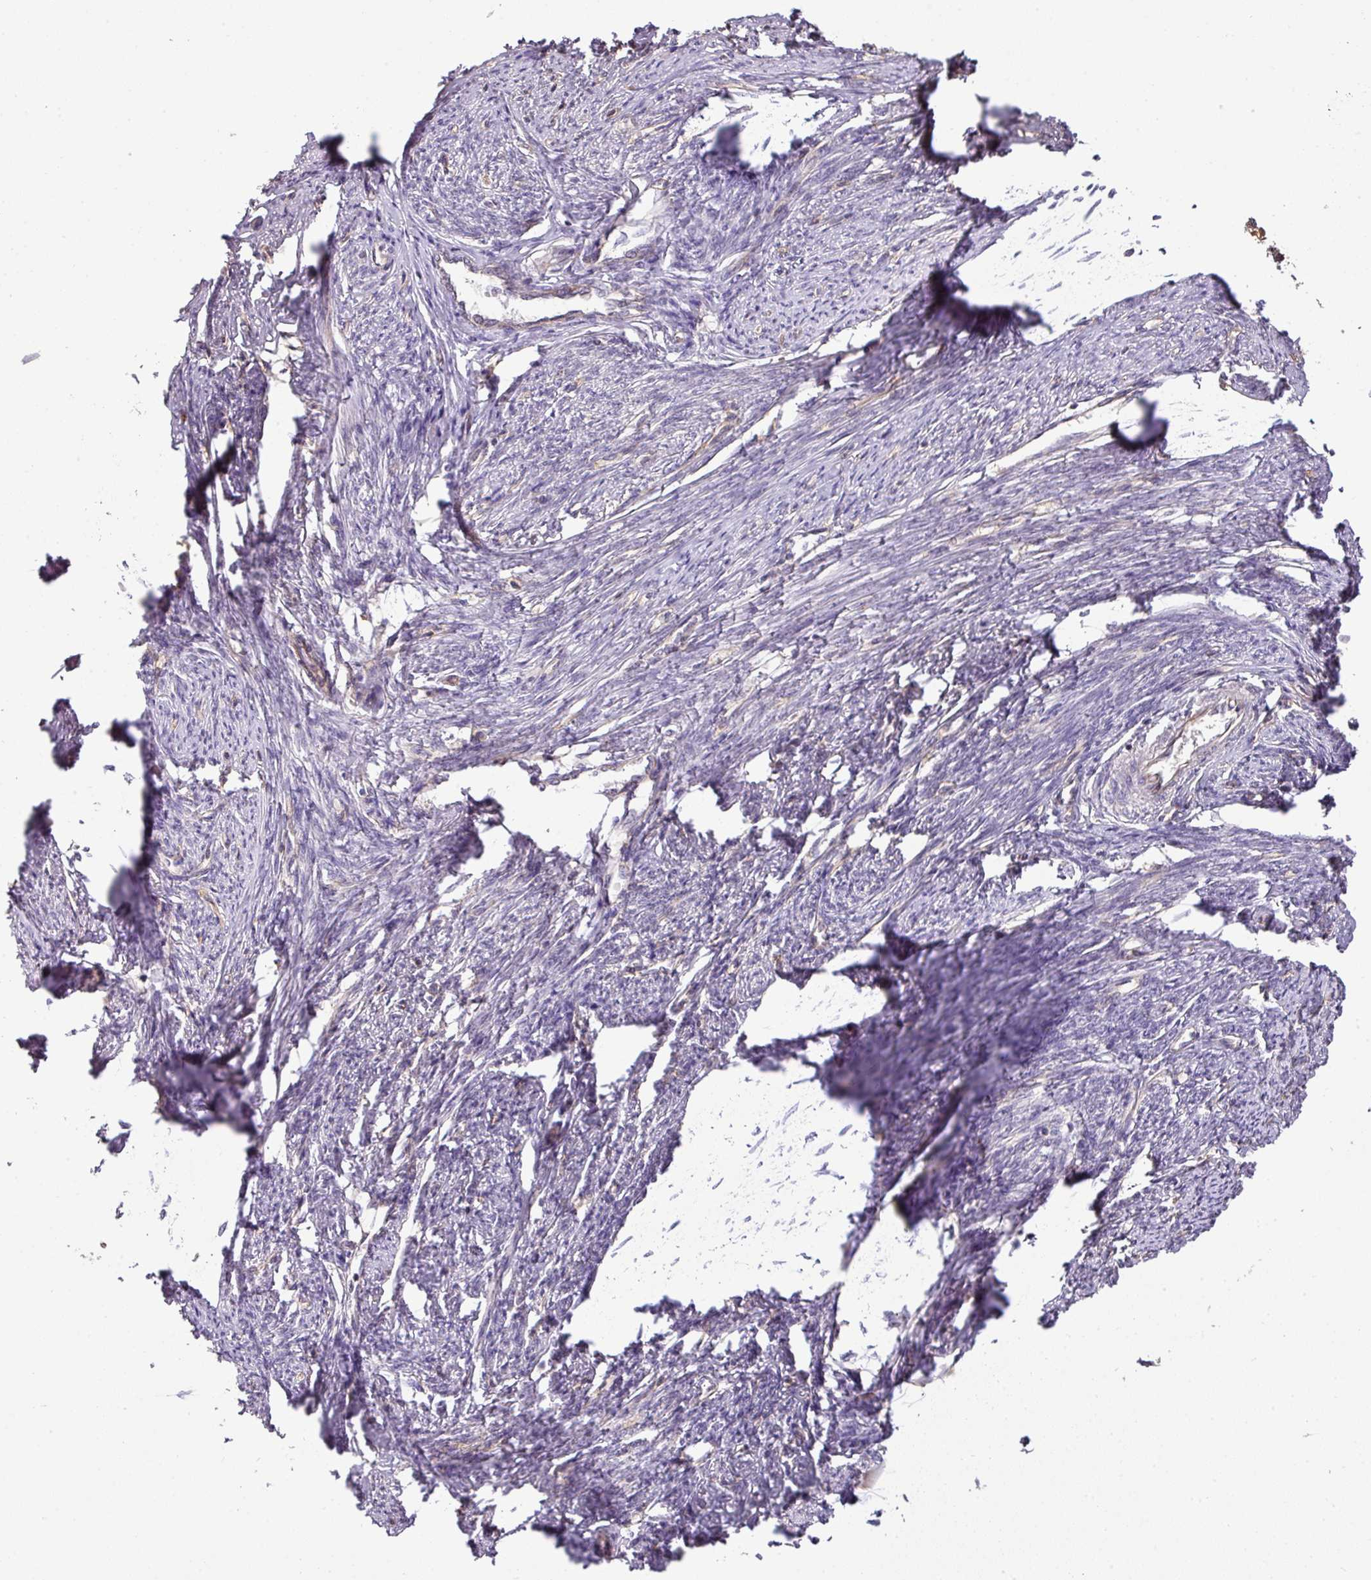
{"staining": {"intensity": "weak", "quantity": "<25%", "location": "cytoplasmic/membranous"}, "tissue": "smooth muscle", "cell_type": "Smooth muscle cells", "image_type": "normal", "snomed": [{"axis": "morphology", "description": "Normal tissue, NOS"}, {"axis": "topography", "description": "Smooth muscle"}, {"axis": "topography", "description": "Uterus"}], "caption": "DAB immunohistochemical staining of unremarkable human smooth muscle demonstrates no significant expression in smooth muscle cells.", "gene": "VENTX", "patient": {"sex": "female", "age": 59}}